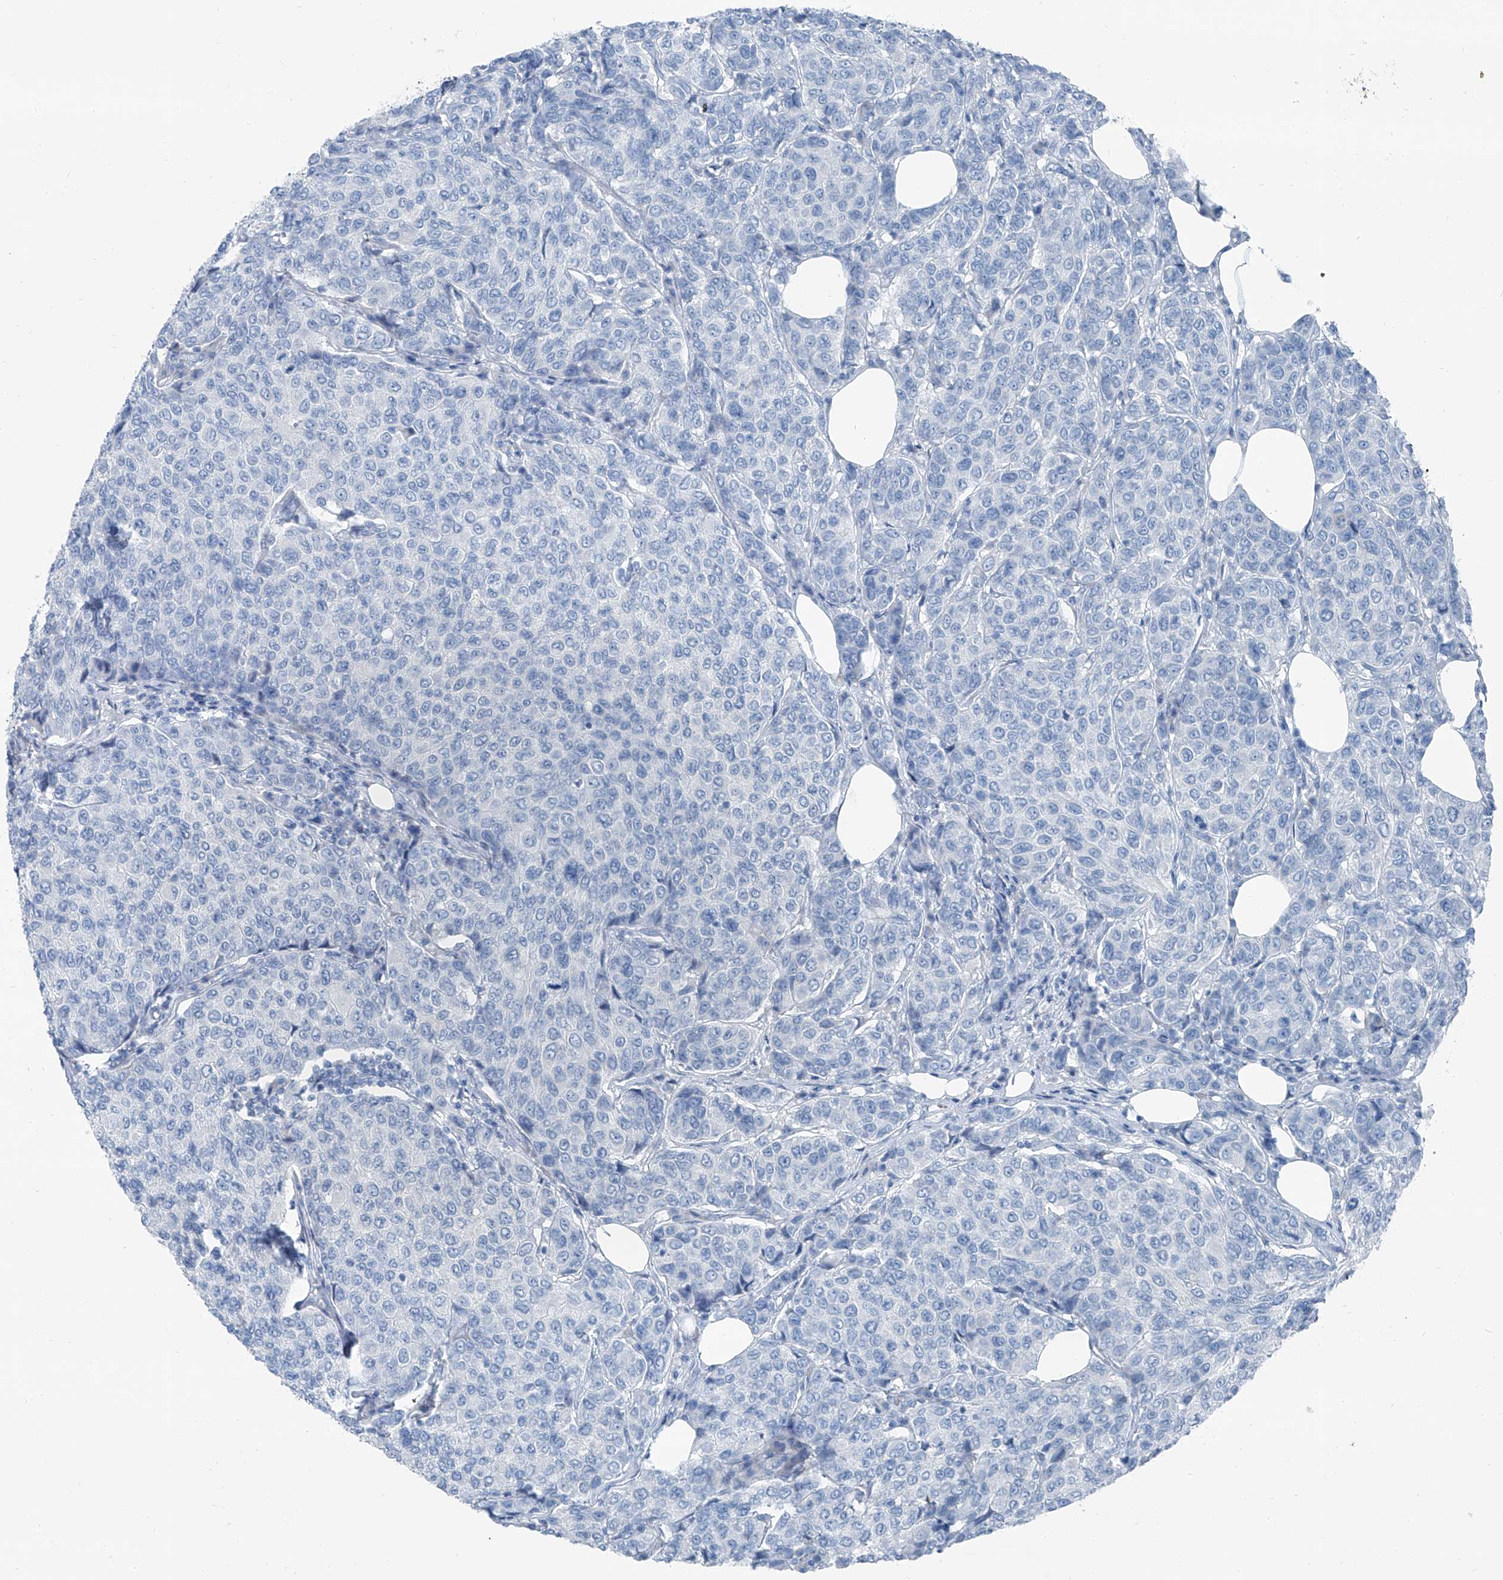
{"staining": {"intensity": "negative", "quantity": "none", "location": "none"}, "tissue": "breast cancer", "cell_type": "Tumor cells", "image_type": "cancer", "snomed": [{"axis": "morphology", "description": "Duct carcinoma"}, {"axis": "topography", "description": "Breast"}], "caption": "This is an immunohistochemistry histopathology image of human breast invasive ductal carcinoma. There is no expression in tumor cells.", "gene": "RGN", "patient": {"sex": "female", "age": 55}}